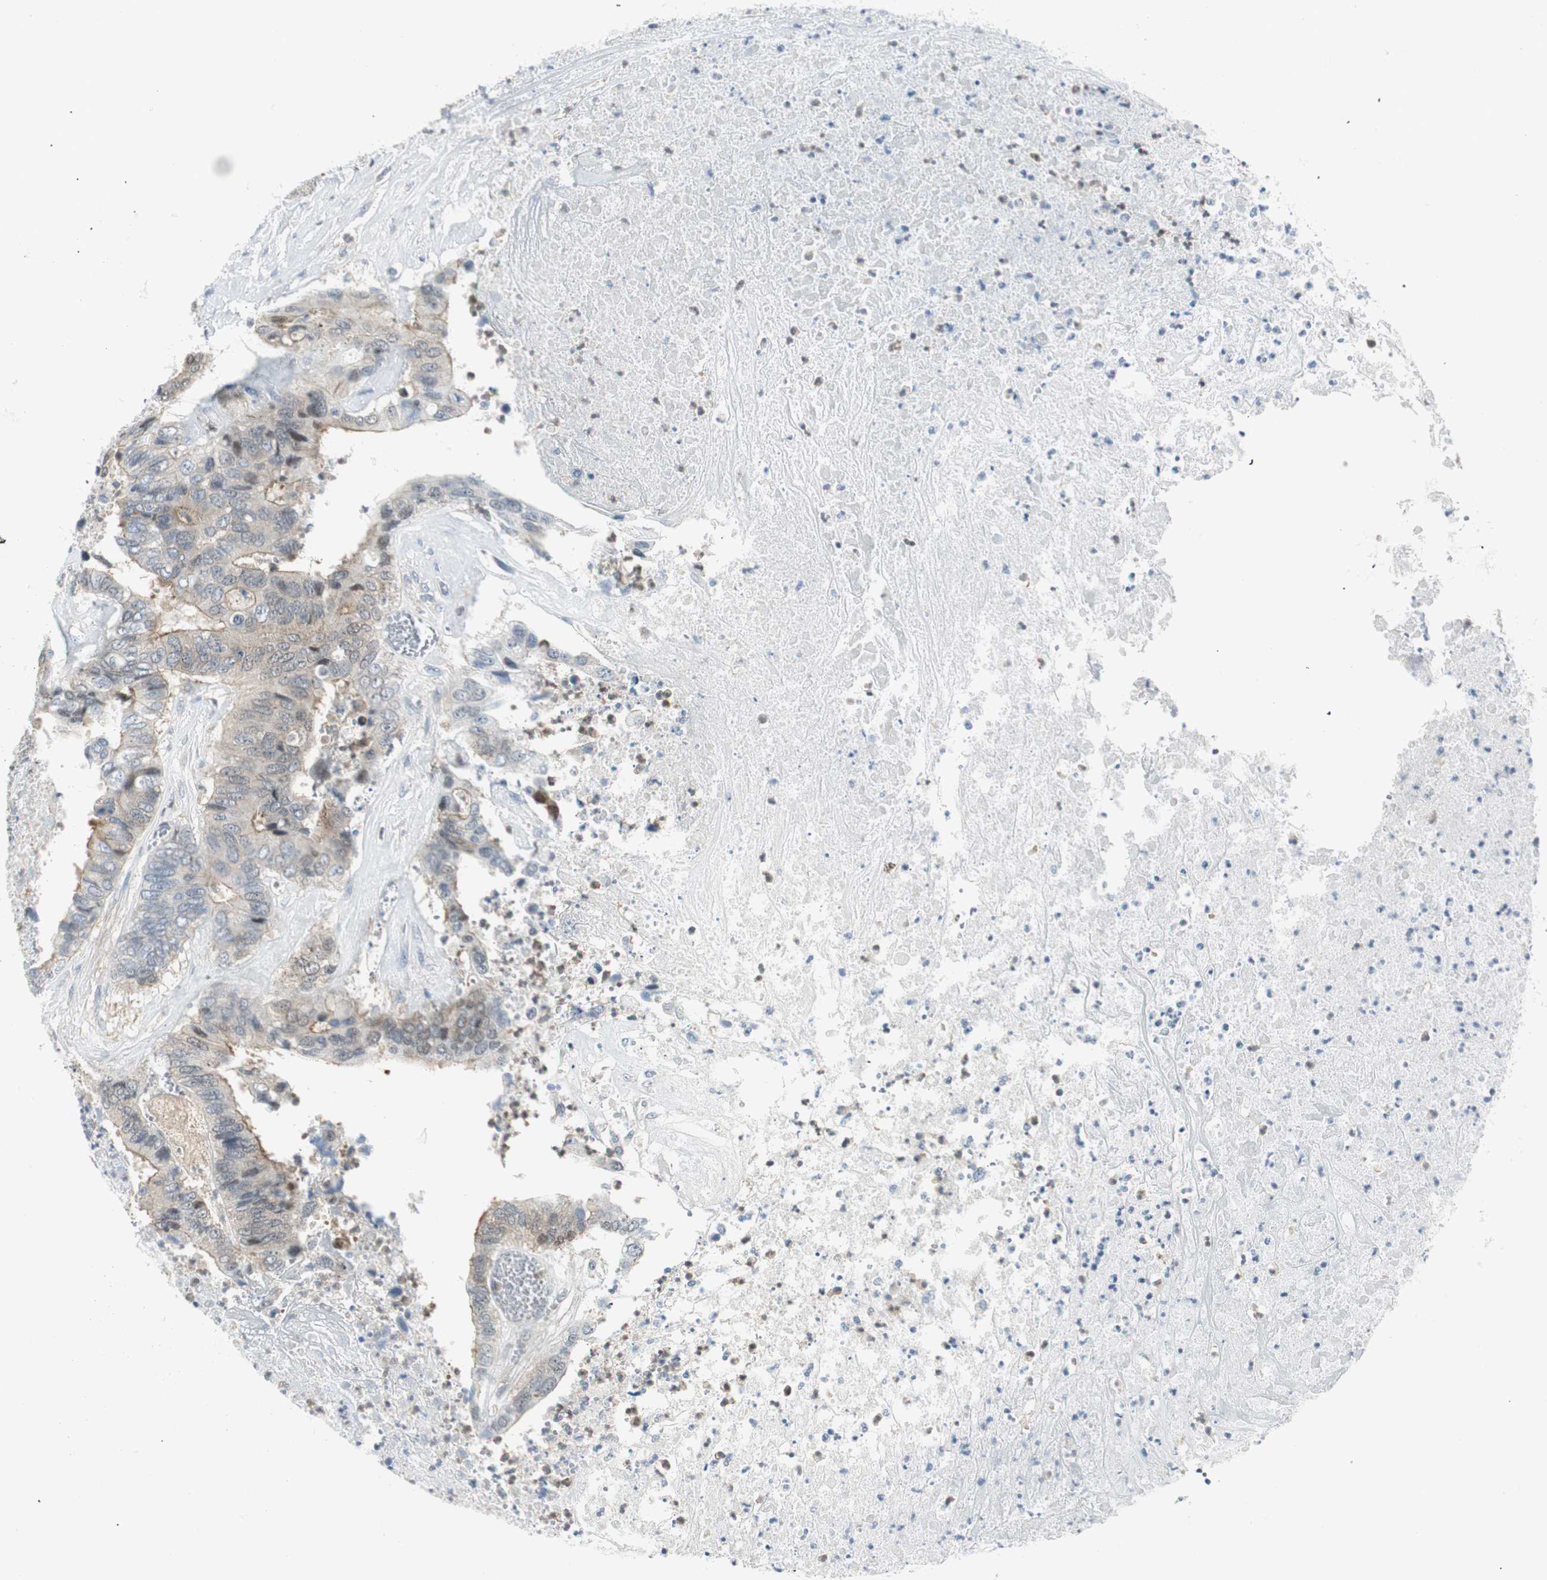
{"staining": {"intensity": "negative", "quantity": "none", "location": "none"}, "tissue": "colorectal cancer", "cell_type": "Tumor cells", "image_type": "cancer", "snomed": [{"axis": "morphology", "description": "Adenocarcinoma, NOS"}, {"axis": "topography", "description": "Rectum"}], "caption": "DAB immunohistochemical staining of colorectal cancer displays no significant expression in tumor cells.", "gene": "PPP1CA", "patient": {"sex": "male", "age": 55}}